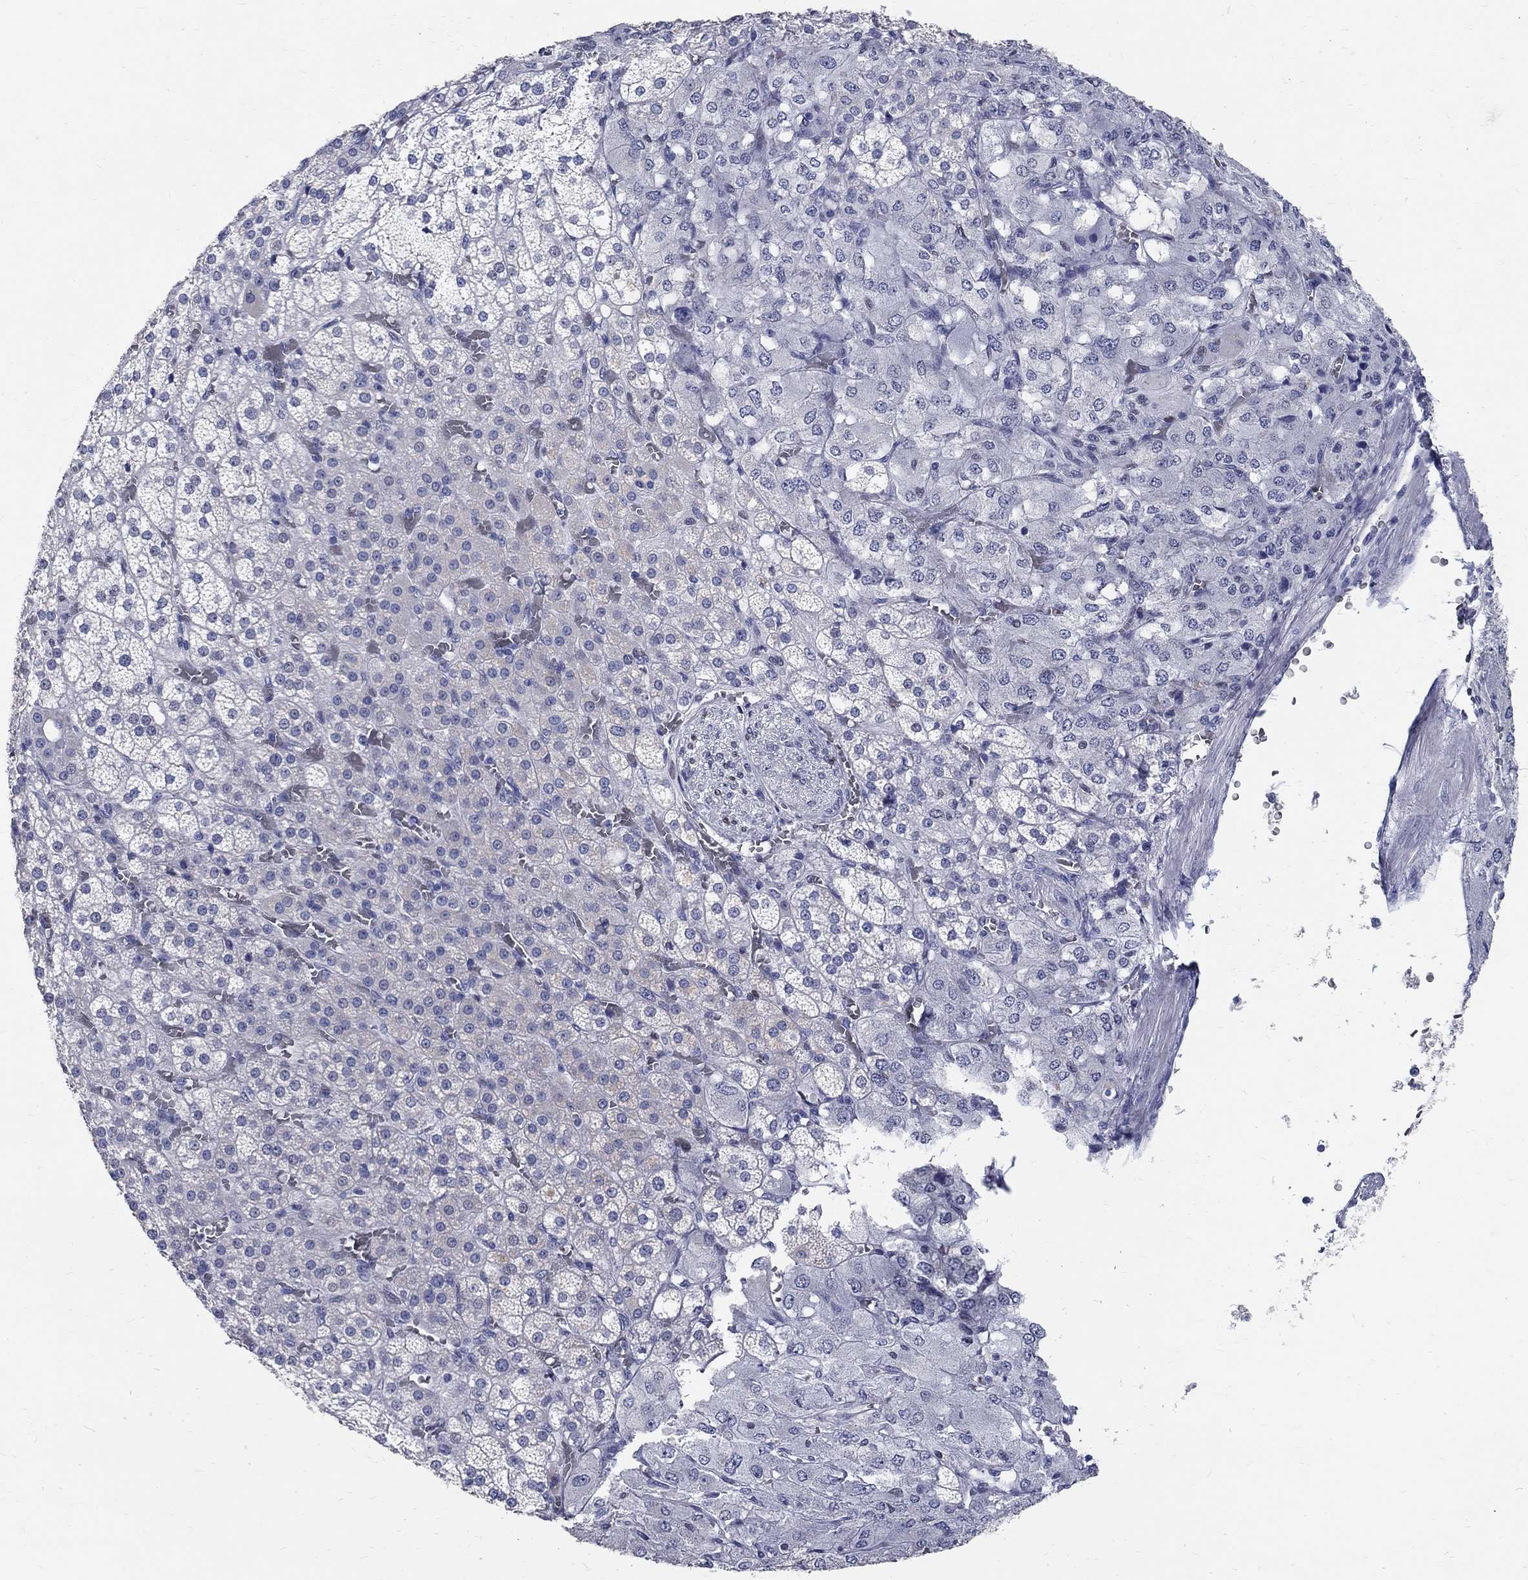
{"staining": {"intensity": "weak", "quantity": "<25%", "location": "cytoplasmic/membranous"}, "tissue": "adrenal gland", "cell_type": "Glandular cells", "image_type": "normal", "snomed": [{"axis": "morphology", "description": "Normal tissue, NOS"}, {"axis": "topography", "description": "Adrenal gland"}], "caption": "Glandular cells show no significant protein expression in normal adrenal gland.", "gene": "SOX2", "patient": {"sex": "female", "age": 60}}